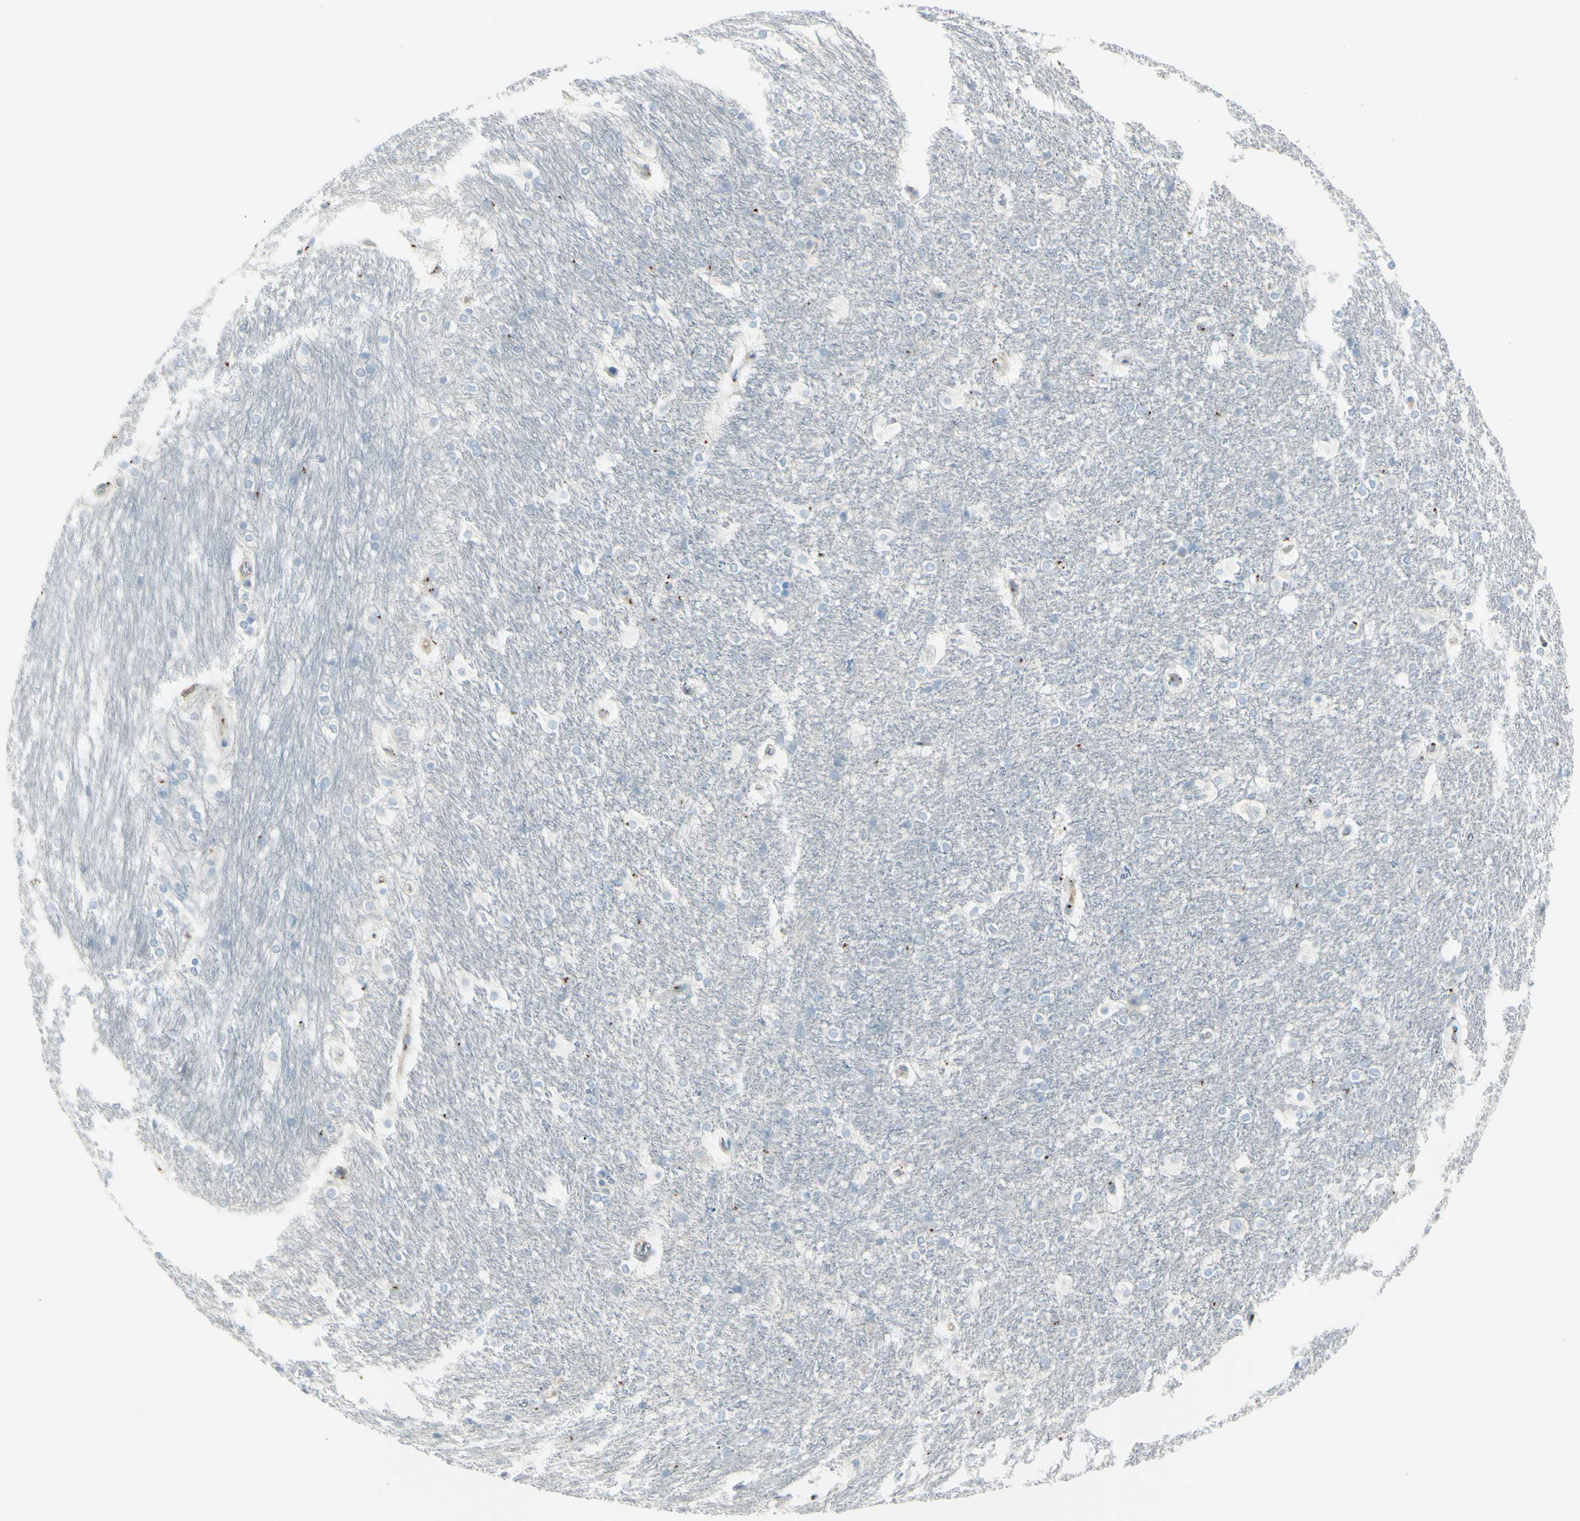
{"staining": {"intensity": "negative", "quantity": "none", "location": "none"}, "tissue": "hippocampus", "cell_type": "Glial cells", "image_type": "normal", "snomed": [{"axis": "morphology", "description": "Normal tissue, NOS"}, {"axis": "topography", "description": "Hippocampus"}], "caption": "Human hippocampus stained for a protein using IHC displays no positivity in glial cells.", "gene": "B4GALT1", "patient": {"sex": "female", "age": 19}}